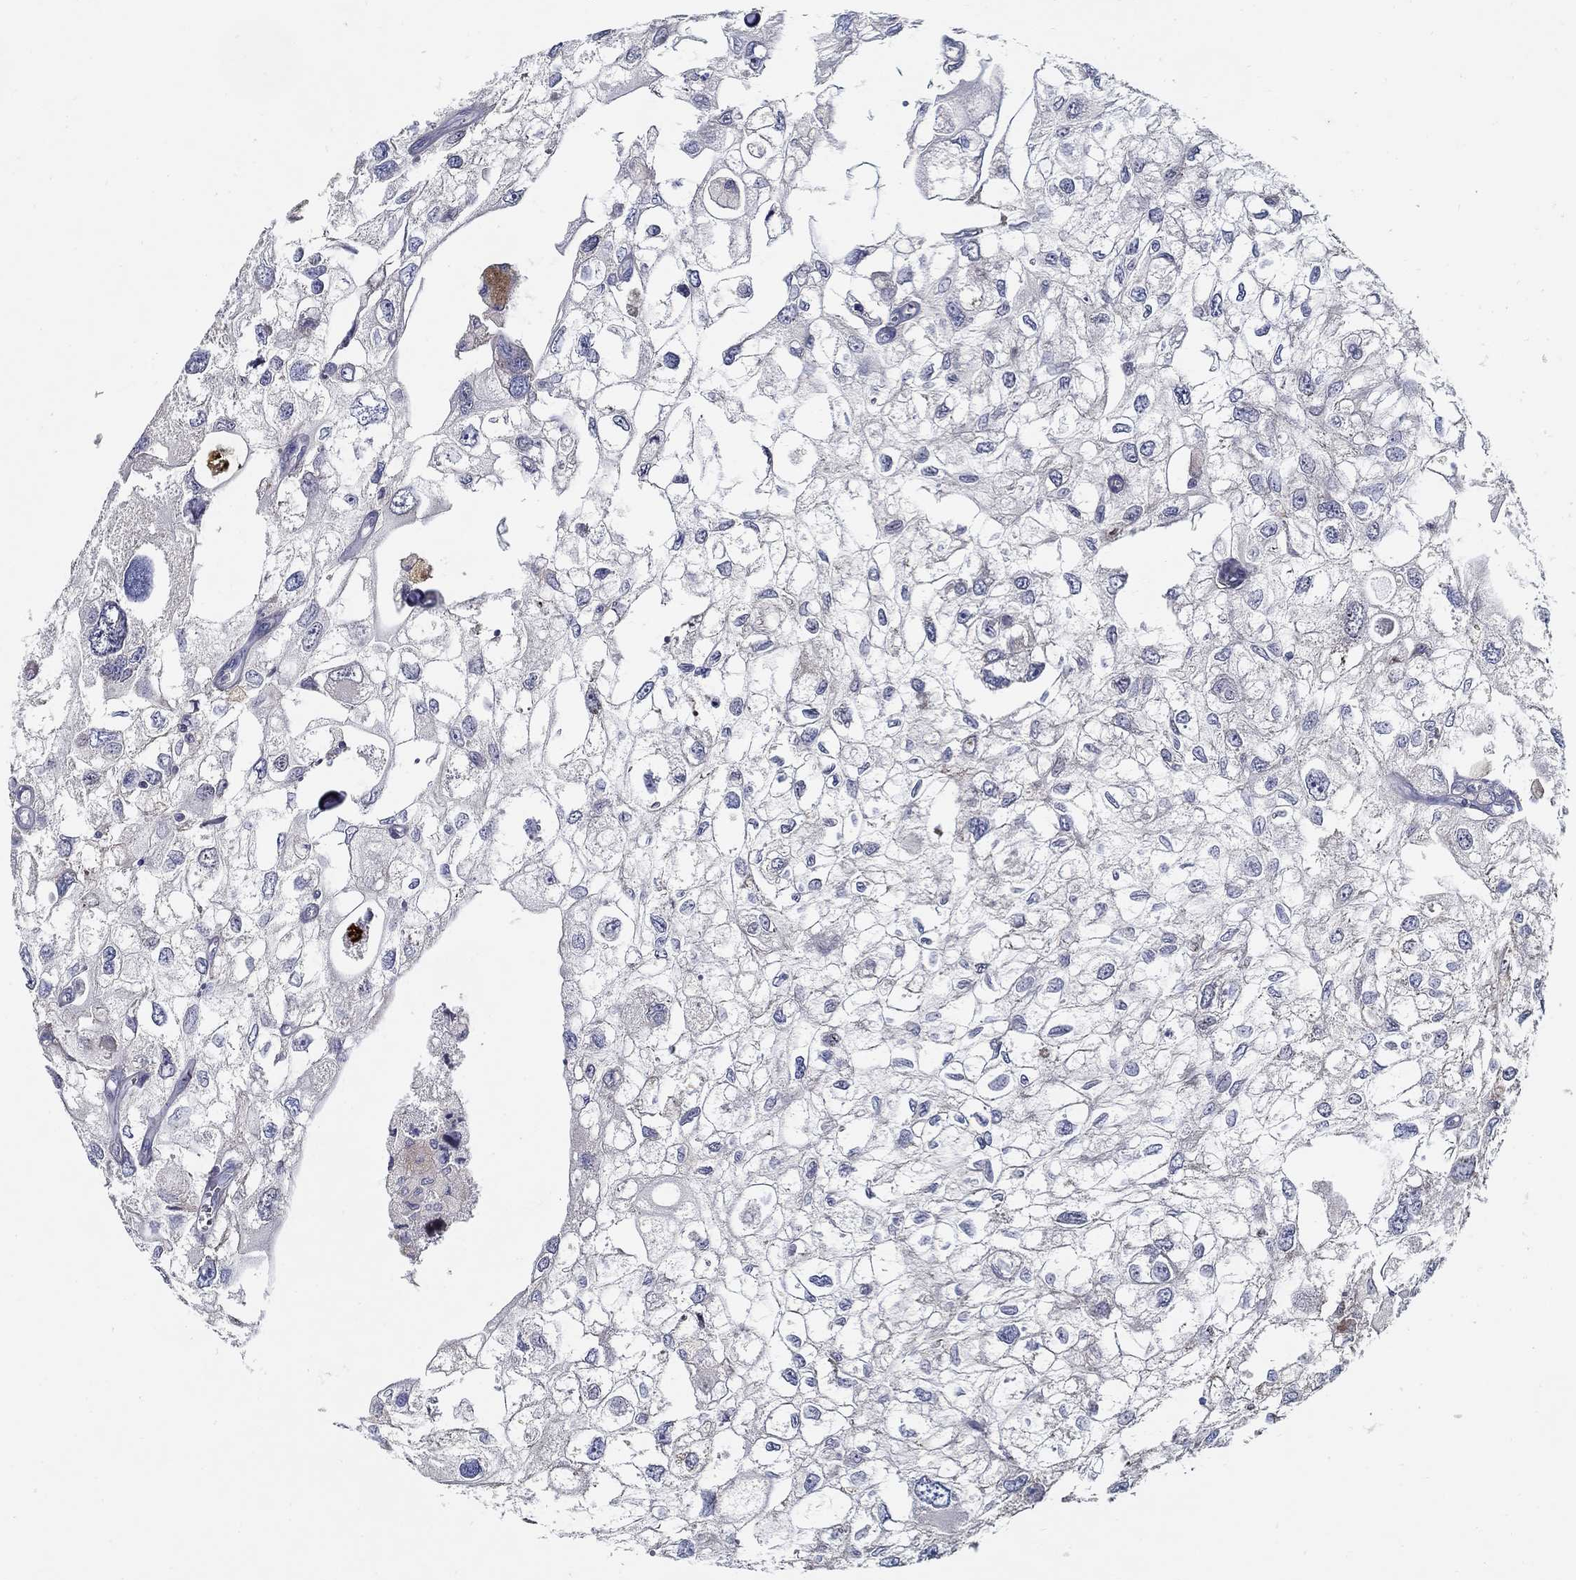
{"staining": {"intensity": "negative", "quantity": "none", "location": "none"}, "tissue": "urothelial cancer", "cell_type": "Tumor cells", "image_type": "cancer", "snomed": [{"axis": "morphology", "description": "Urothelial carcinoma, High grade"}, {"axis": "topography", "description": "Urinary bladder"}], "caption": "Immunohistochemical staining of high-grade urothelial carcinoma displays no significant staining in tumor cells.", "gene": "TGFBI", "patient": {"sex": "male", "age": 59}}